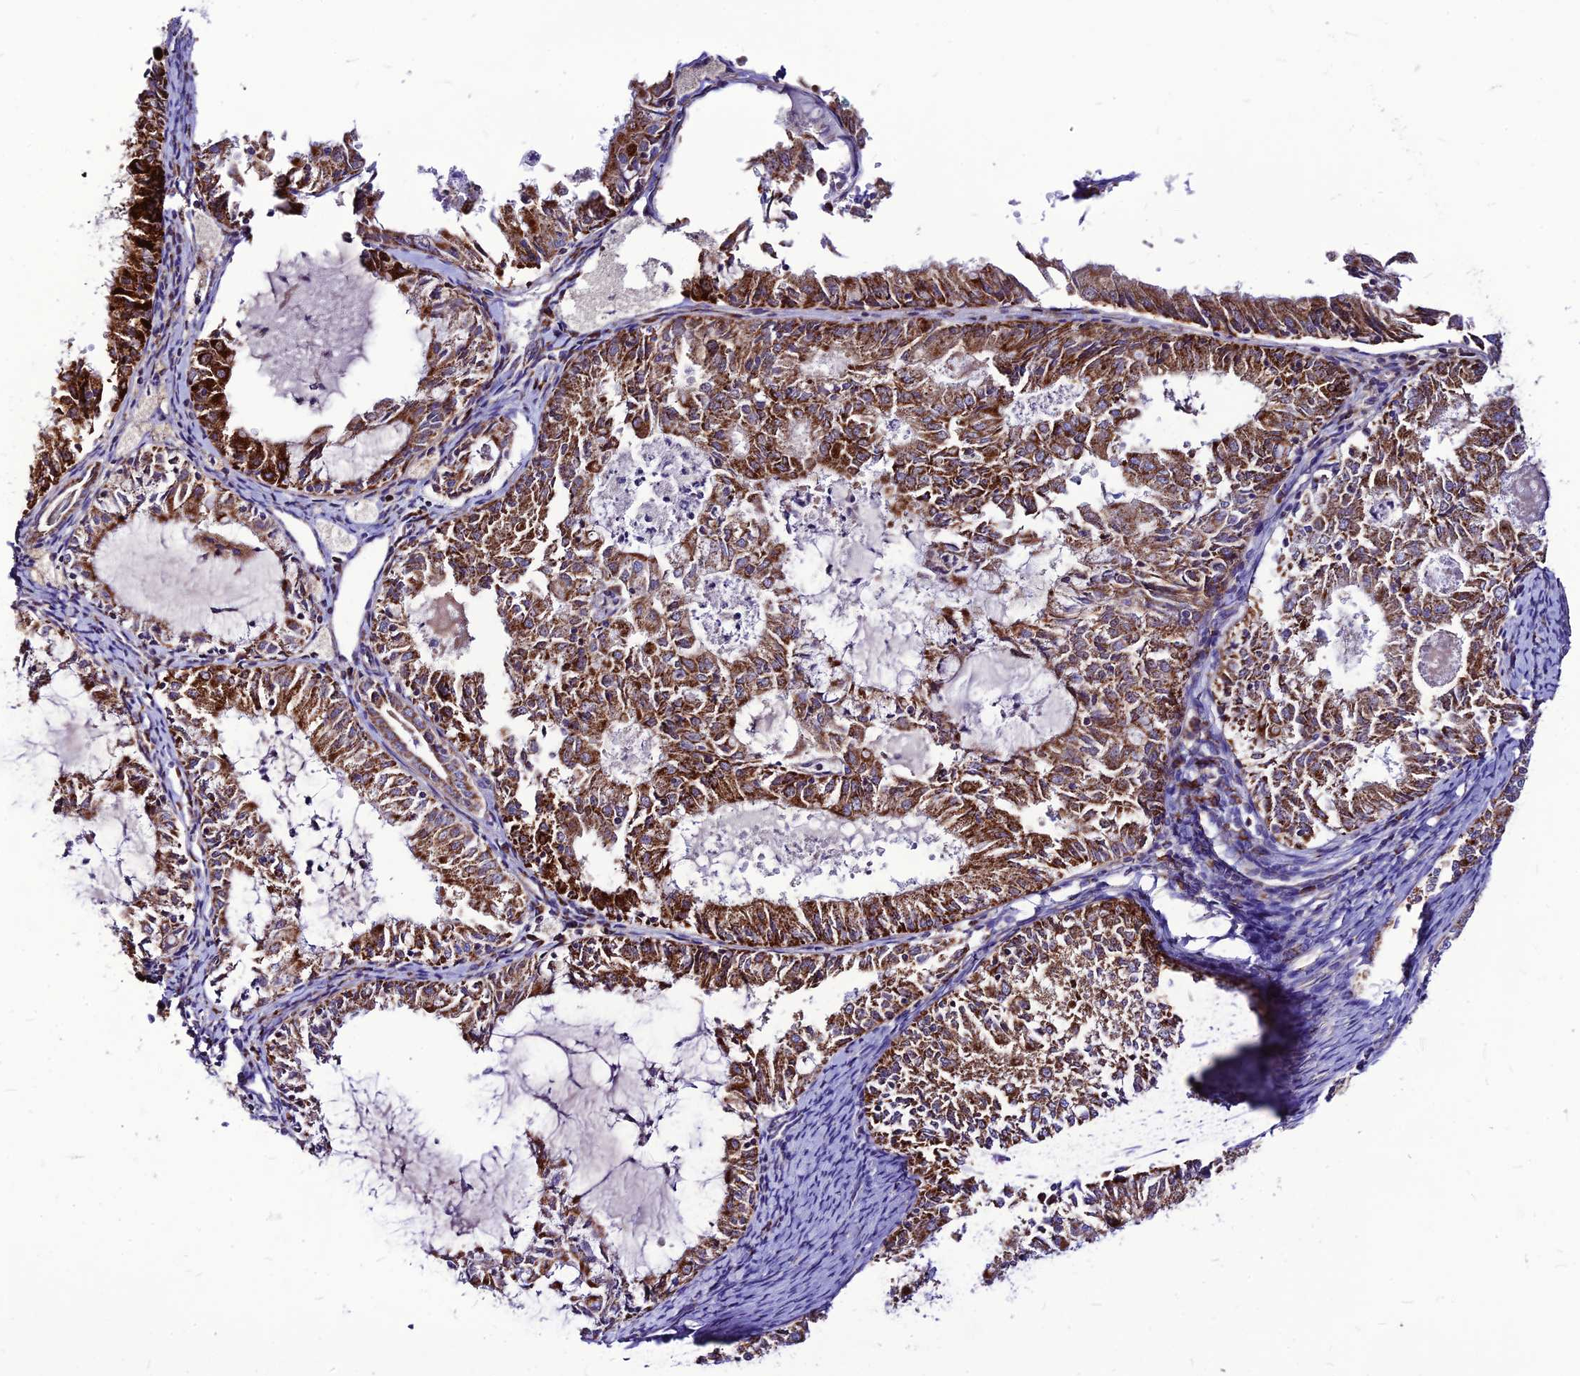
{"staining": {"intensity": "strong", "quantity": ">75%", "location": "cytoplasmic/membranous"}, "tissue": "endometrial cancer", "cell_type": "Tumor cells", "image_type": "cancer", "snomed": [{"axis": "morphology", "description": "Adenocarcinoma, NOS"}, {"axis": "topography", "description": "Endometrium"}], "caption": "This image shows immunohistochemistry staining of human endometrial adenocarcinoma, with high strong cytoplasmic/membranous staining in about >75% of tumor cells.", "gene": "ECI1", "patient": {"sex": "female", "age": 57}}